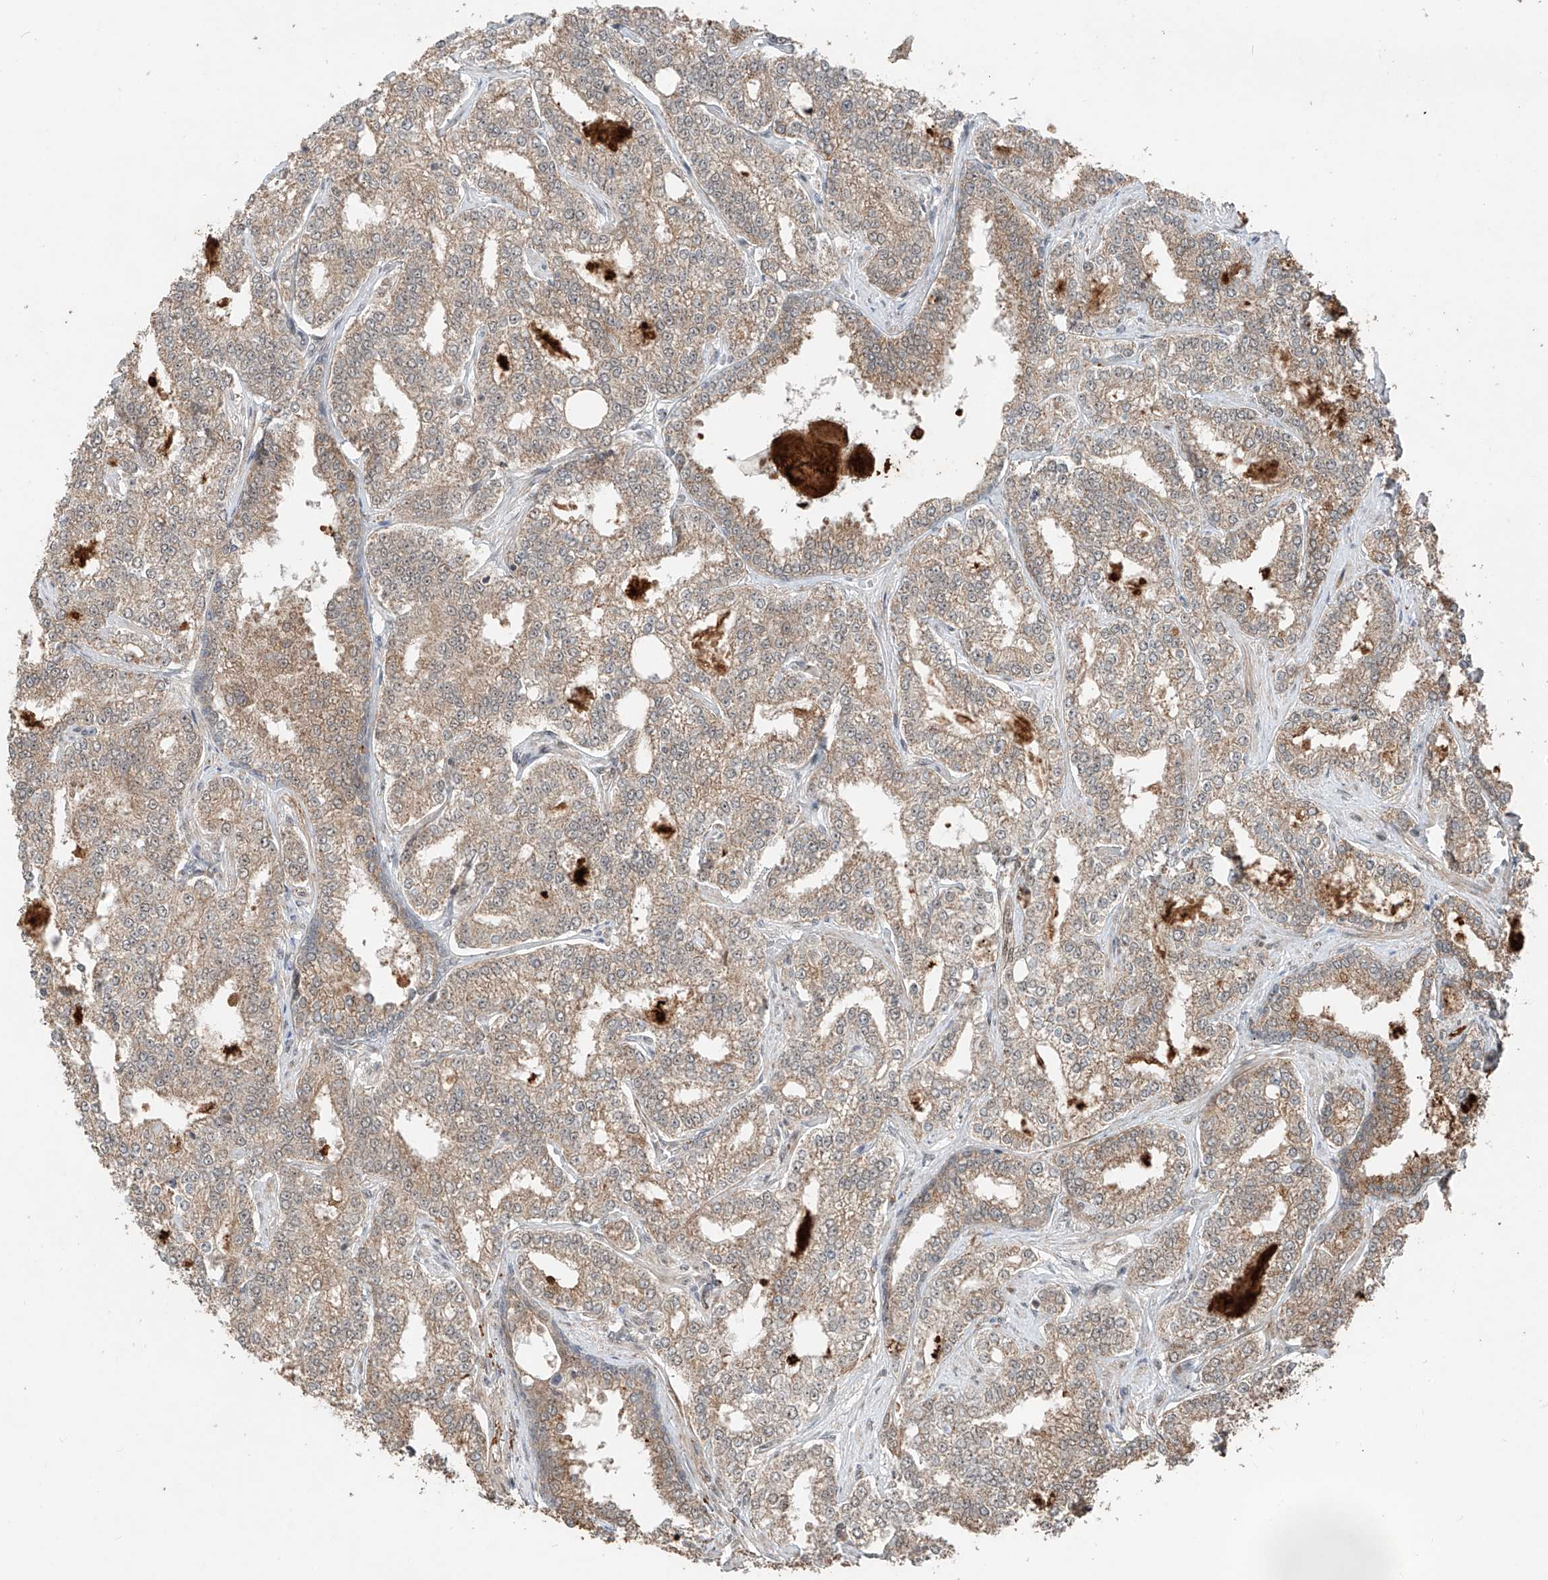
{"staining": {"intensity": "moderate", "quantity": ">75%", "location": "cytoplasmic/membranous"}, "tissue": "prostate cancer", "cell_type": "Tumor cells", "image_type": "cancer", "snomed": [{"axis": "morphology", "description": "Normal tissue, NOS"}, {"axis": "morphology", "description": "Adenocarcinoma, High grade"}, {"axis": "topography", "description": "Prostate"}], "caption": "Prostate cancer (high-grade adenocarcinoma) was stained to show a protein in brown. There is medium levels of moderate cytoplasmic/membranous expression in approximately >75% of tumor cells. Nuclei are stained in blue.", "gene": "ZNF620", "patient": {"sex": "male", "age": 83}}